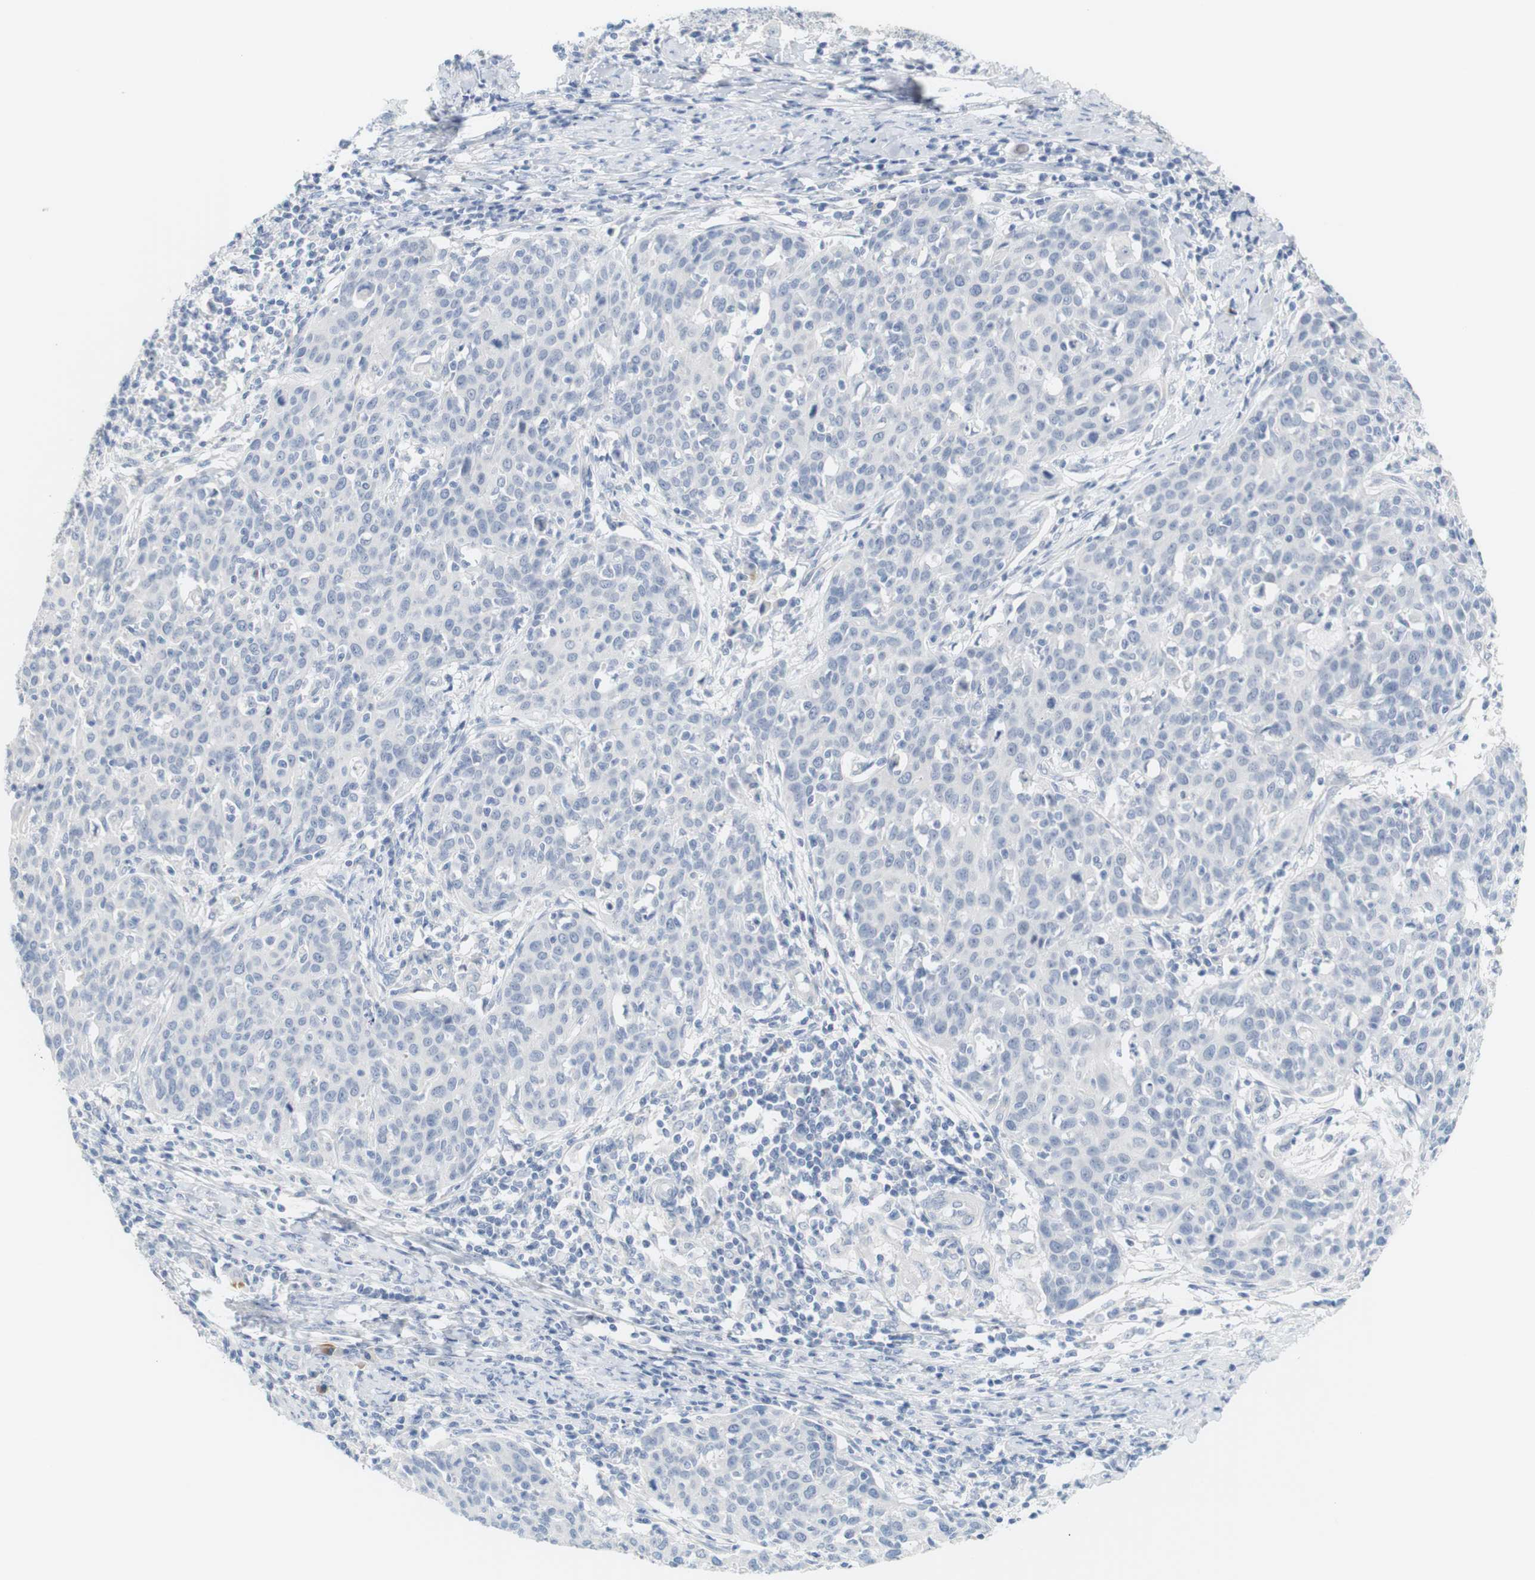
{"staining": {"intensity": "negative", "quantity": "none", "location": "none"}, "tissue": "cervical cancer", "cell_type": "Tumor cells", "image_type": "cancer", "snomed": [{"axis": "morphology", "description": "Squamous cell carcinoma, NOS"}, {"axis": "topography", "description": "Cervix"}], "caption": "DAB (3,3'-diaminobenzidine) immunohistochemical staining of cervical cancer (squamous cell carcinoma) shows no significant expression in tumor cells.", "gene": "RGS9", "patient": {"sex": "female", "age": 38}}